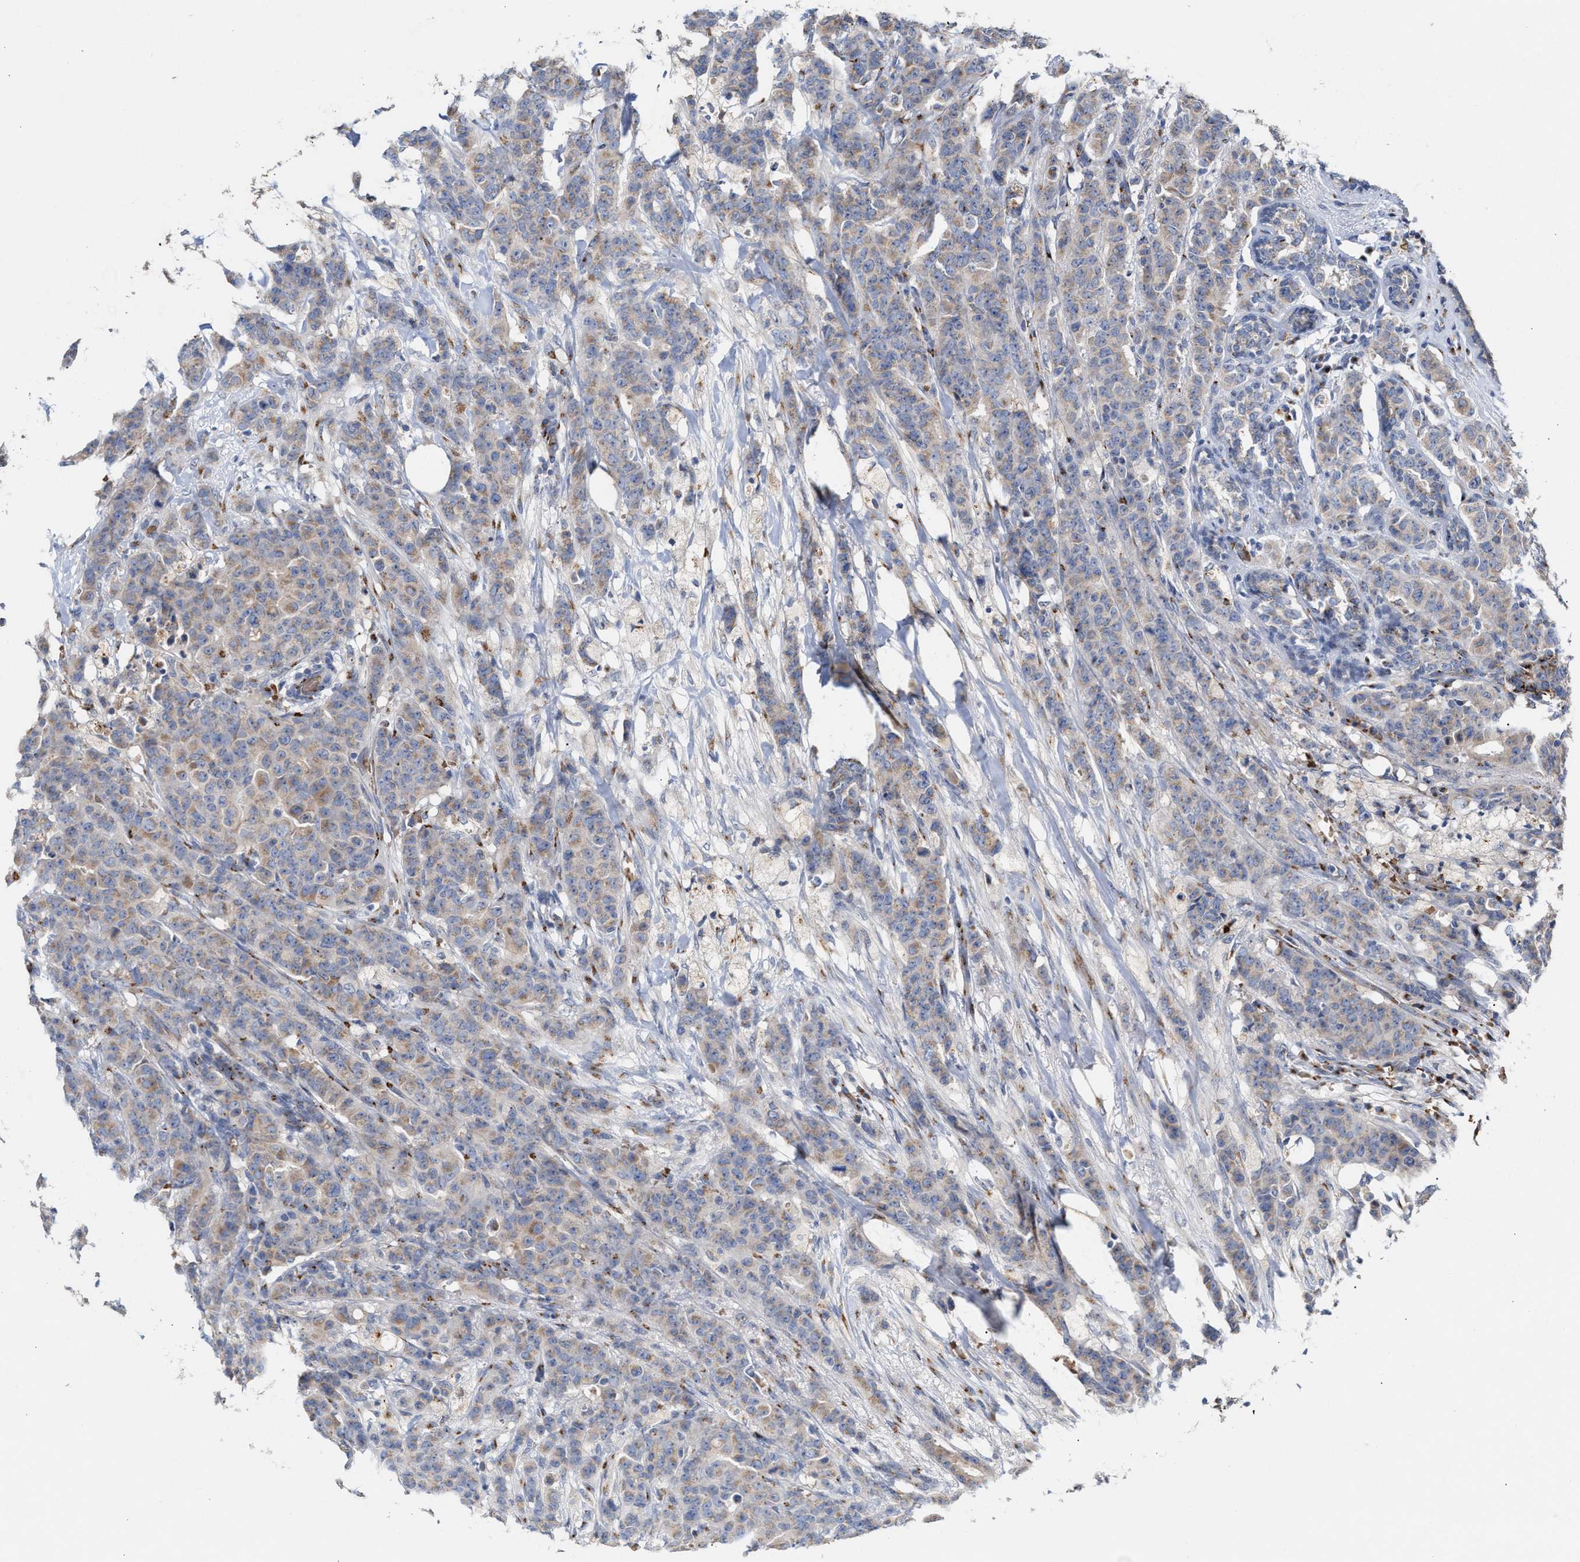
{"staining": {"intensity": "weak", "quantity": ">75%", "location": "cytoplasmic/membranous"}, "tissue": "breast cancer", "cell_type": "Tumor cells", "image_type": "cancer", "snomed": [{"axis": "morphology", "description": "Normal tissue, NOS"}, {"axis": "morphology", "description": "Duct carcinoma"}, {"axis": "topography", "description": "Breast"}], "caption": "Protein expression analysis of breast cancer (intraductal carcinoma) reveals weak cytoplasmic/membranous staining in approximately >75% of tumor cells.", "gene": "CCL2", "patient": {"sex": "female", "age": 40}}